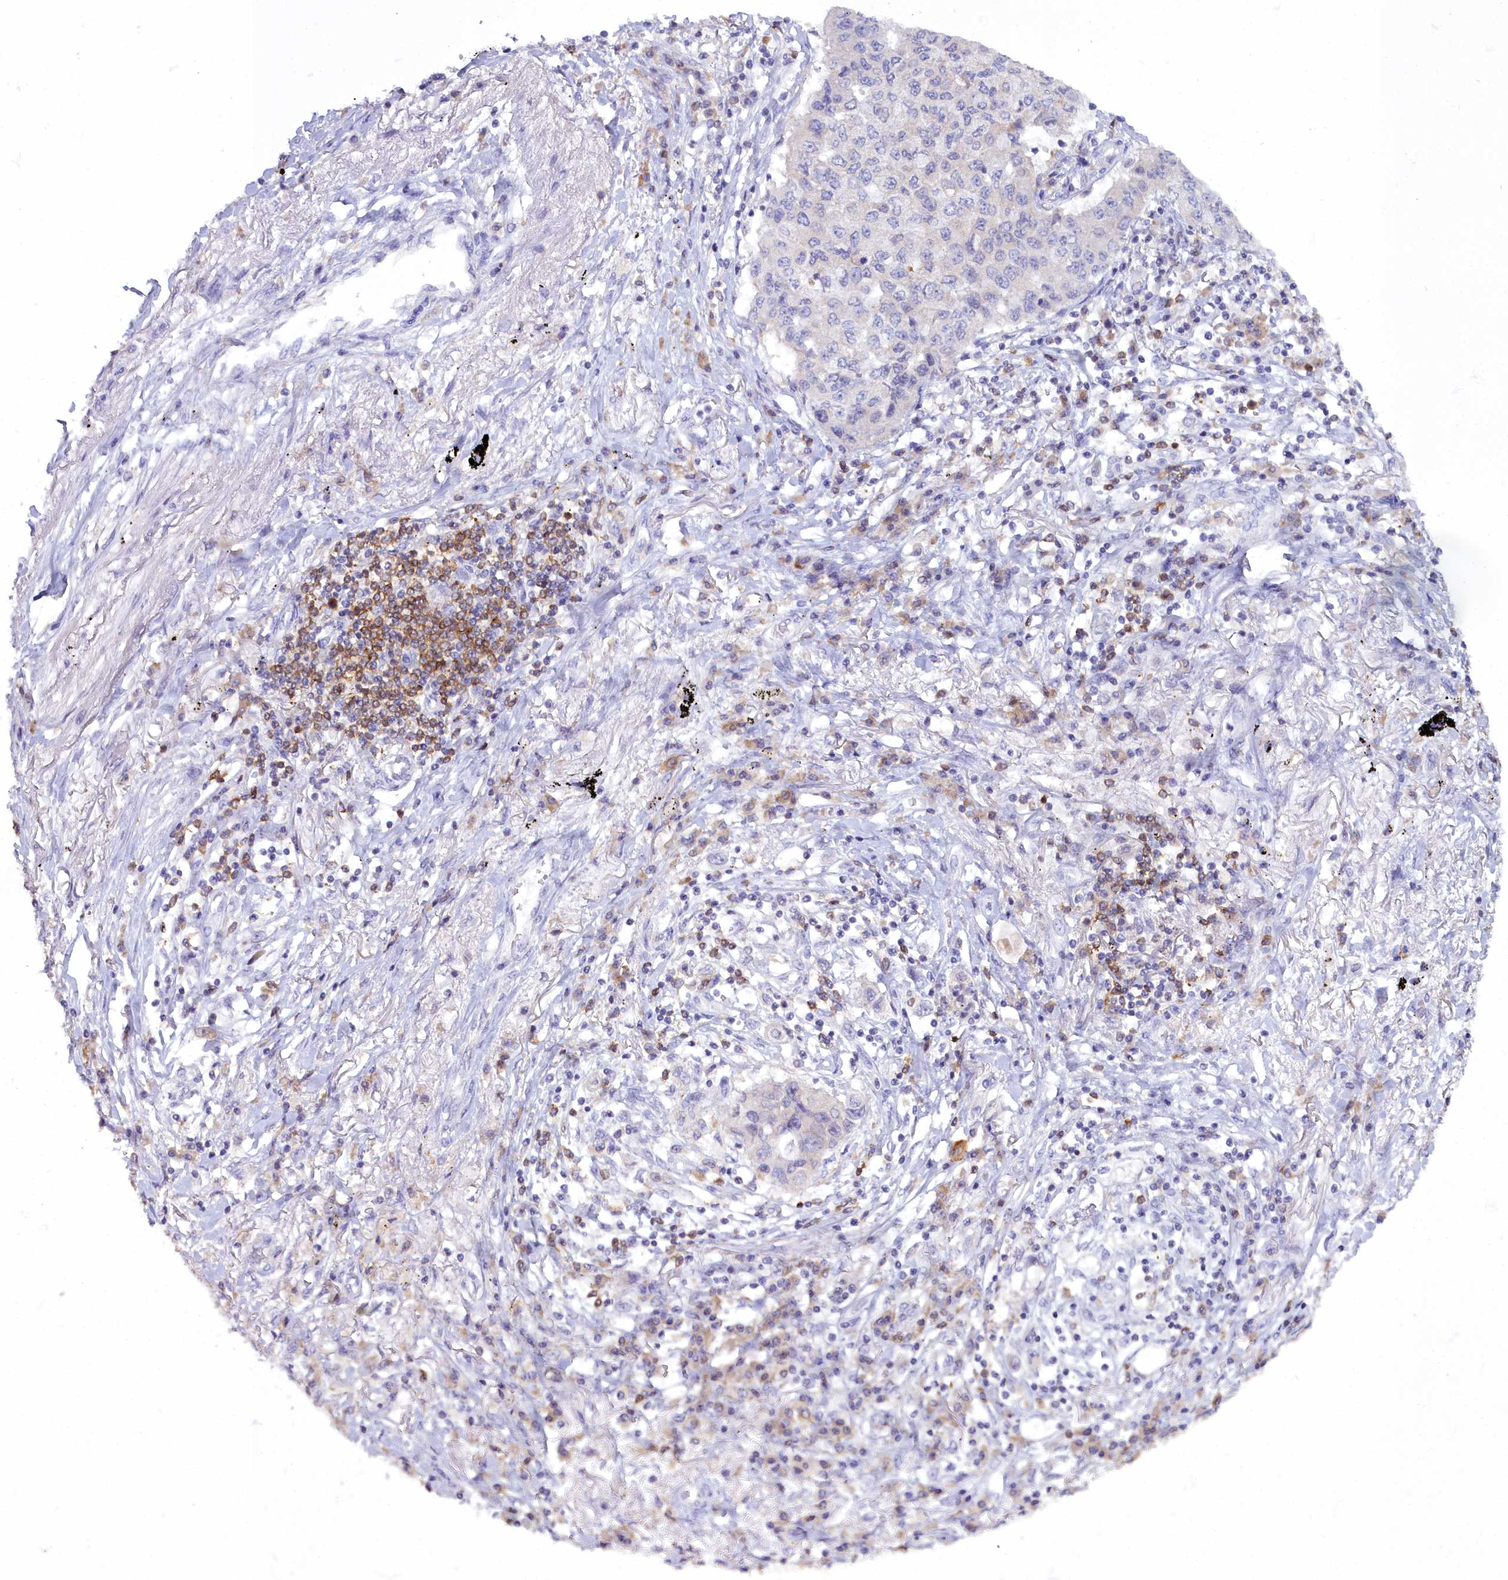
{"staining": {"intensity": "negative", "quantity": "none", "location": "none"}, "tissue": "lung cancer", "cell_type": "Tumor cells", "image_type": "cancer", "snomed": [{"axis": "morphology", "description": "Squamous cell carcinoma, NOS"}, {"axis": "topography", "description": "Lung"}], "caption": "DAB immunohistochemical staining of squamous cell carcinoma (lung) exhibits no significant staining in tumor cells. (DAB (3,3'-diaminobenzidine) IHC with hematoxylin counter stain).", "gene": "BLNK", "patient": {"sex": "male", "age": 74}}